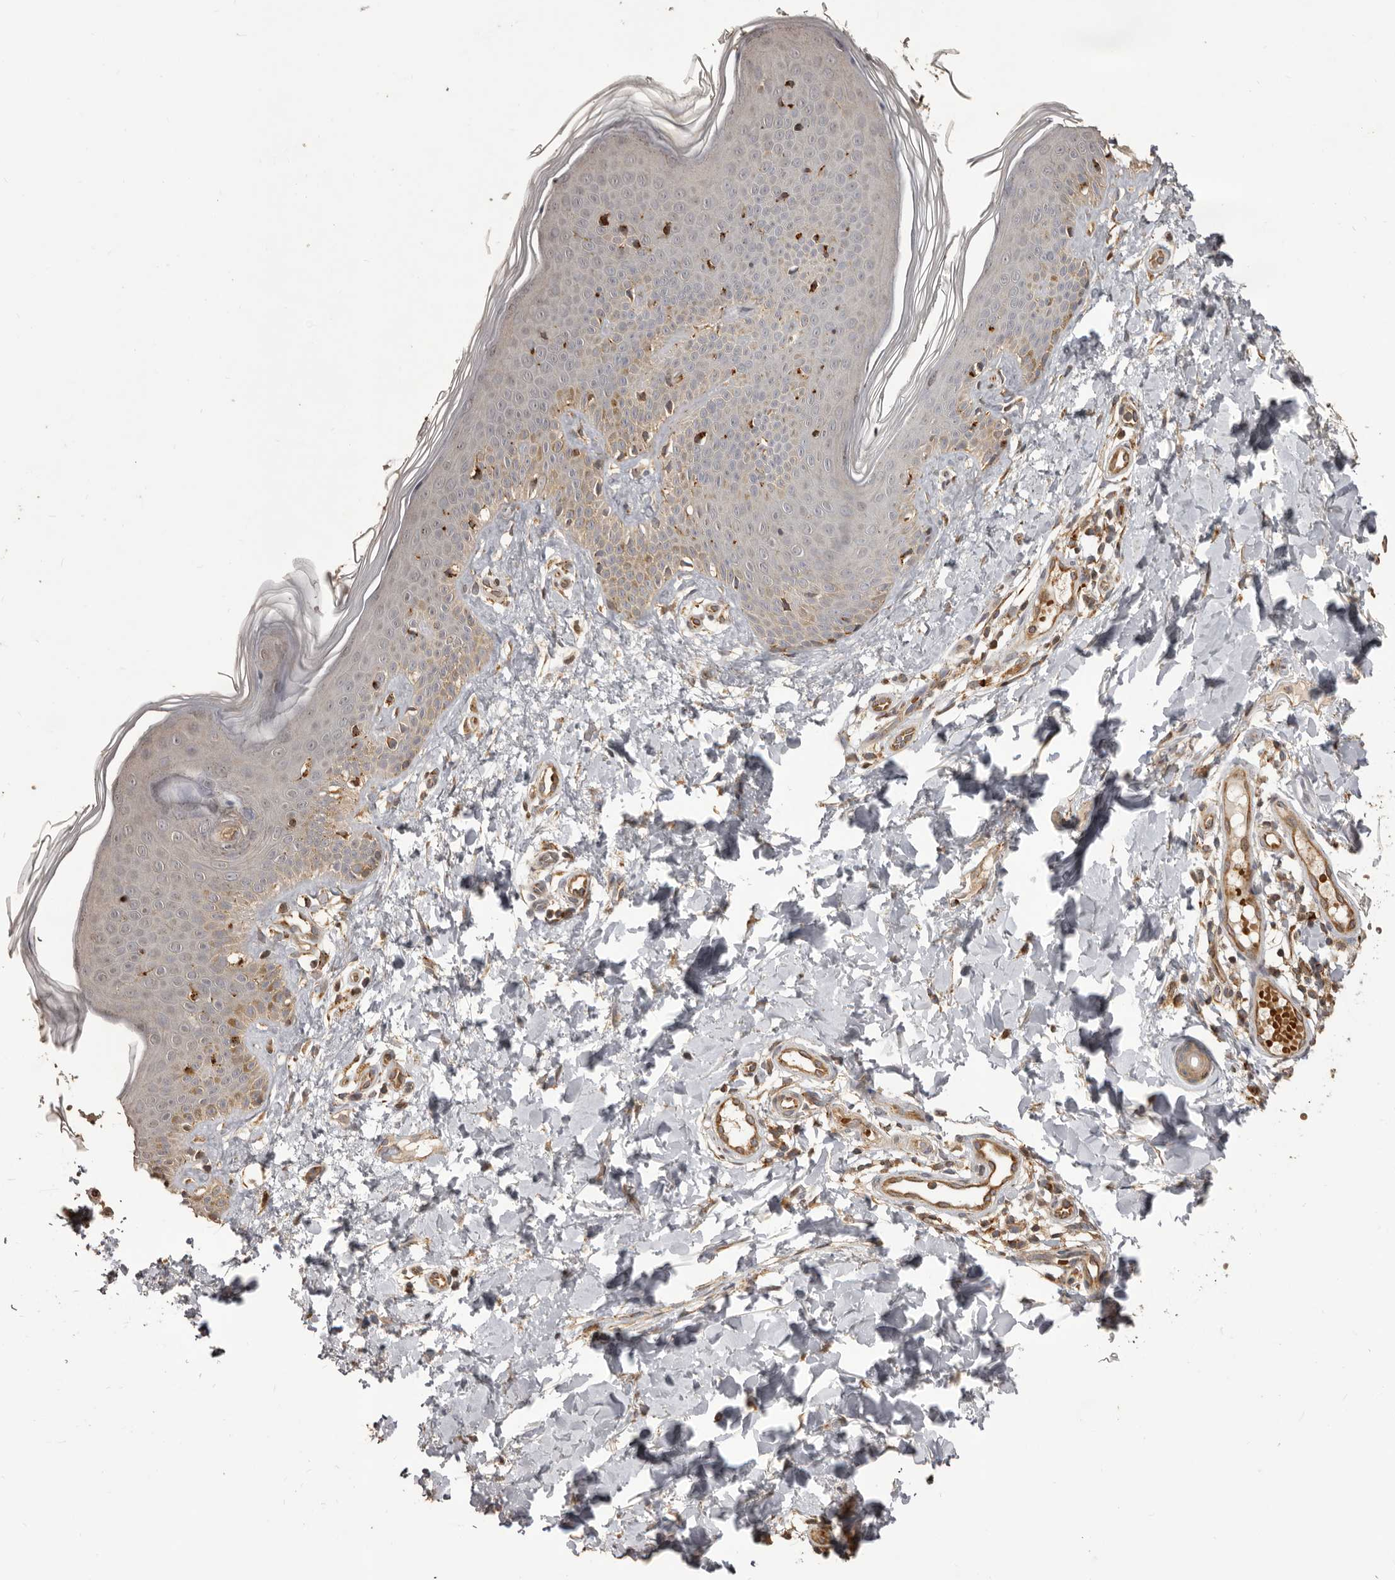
{"staining": {"intensity": "moderate", "quantity": ">75%", "location": "cytoplasmic/membranous"}, "tissue": "skin", "cell_type": "Fibroblasts", "image_type": "normal", "snomed": [{"axis": "morphology", "description": "Normal tissue, NOS"}, {"axis": "topography", "description": "Skin"}], "caption": "IHC (DAB) staining of normal skin shows moderate cytoplasmic/membranous protein staining in about >75% of fibroblasts. (IHC, brightfield microscopy, high magnification).", "gene": "QRSL1", "patient": {"sex": "male", "age": 37}}